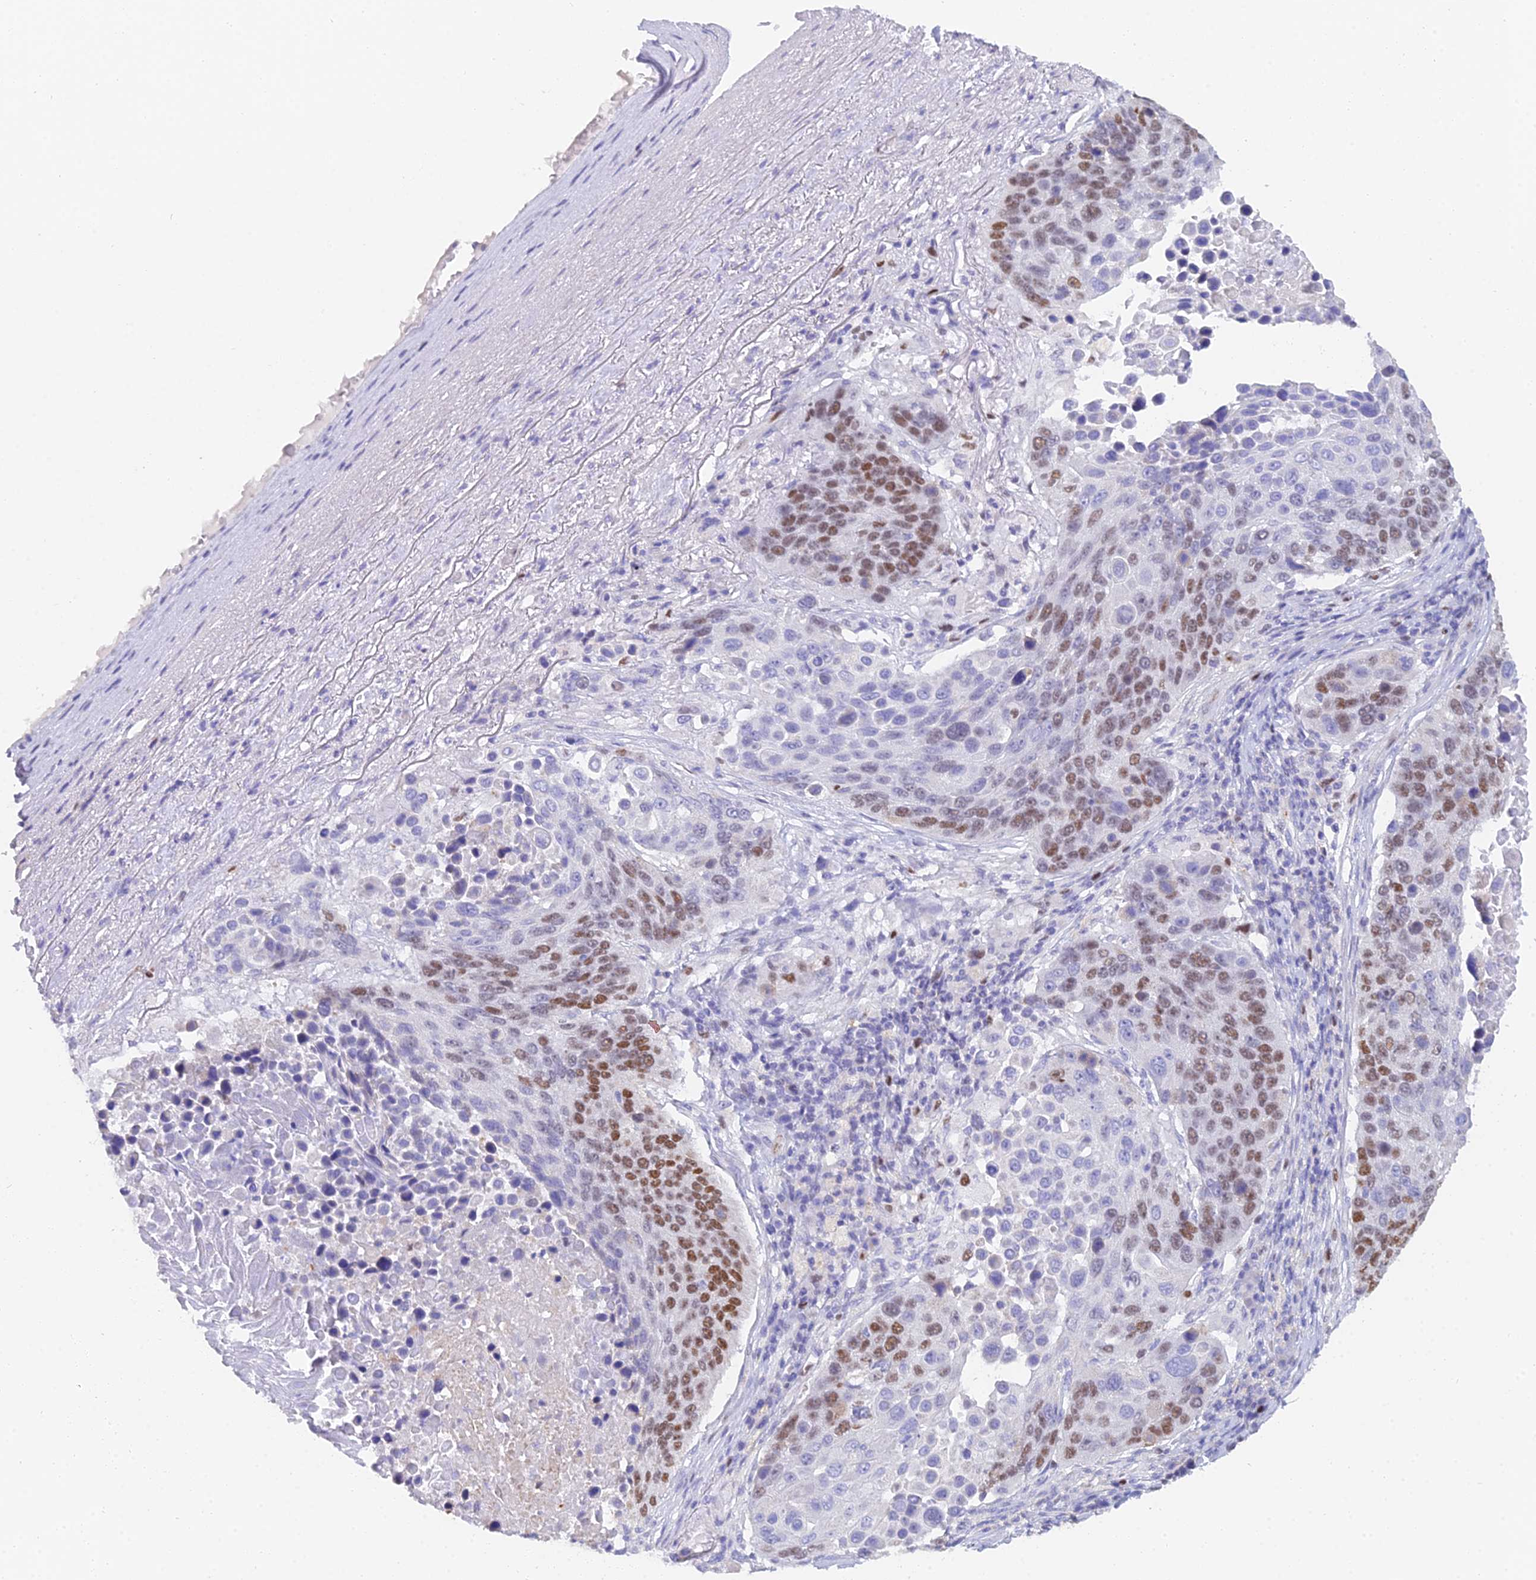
{"staining": {"intensity": "strong", "quantity": "25%-75%", "location": "nuclear"}, "tissue": "lung cancer", "cell_type": "Tumor cells", "image_type": "cancer", "snomed": [{"axis": "morphology", "description": "Normal tissue, NOS"}, {"axis": "morphology", "description": "Squamous cell carcinoma, NOS"}, {"axis": "topography", "description": "Lymph node"}, {"axis": "topography", "description": "Lung"}], "caption": "High-magnification brightfield microscopy of lung cancer (squamous cell carcinoma) stained with DAB (brown) and counterstained with hematoxylin (blue). tumor cells exhibit strong nuclear expression is identified in approximately25%-75% of cells.", "gene": "MCM2", "patient": {"sex": "male", "age": 66}}